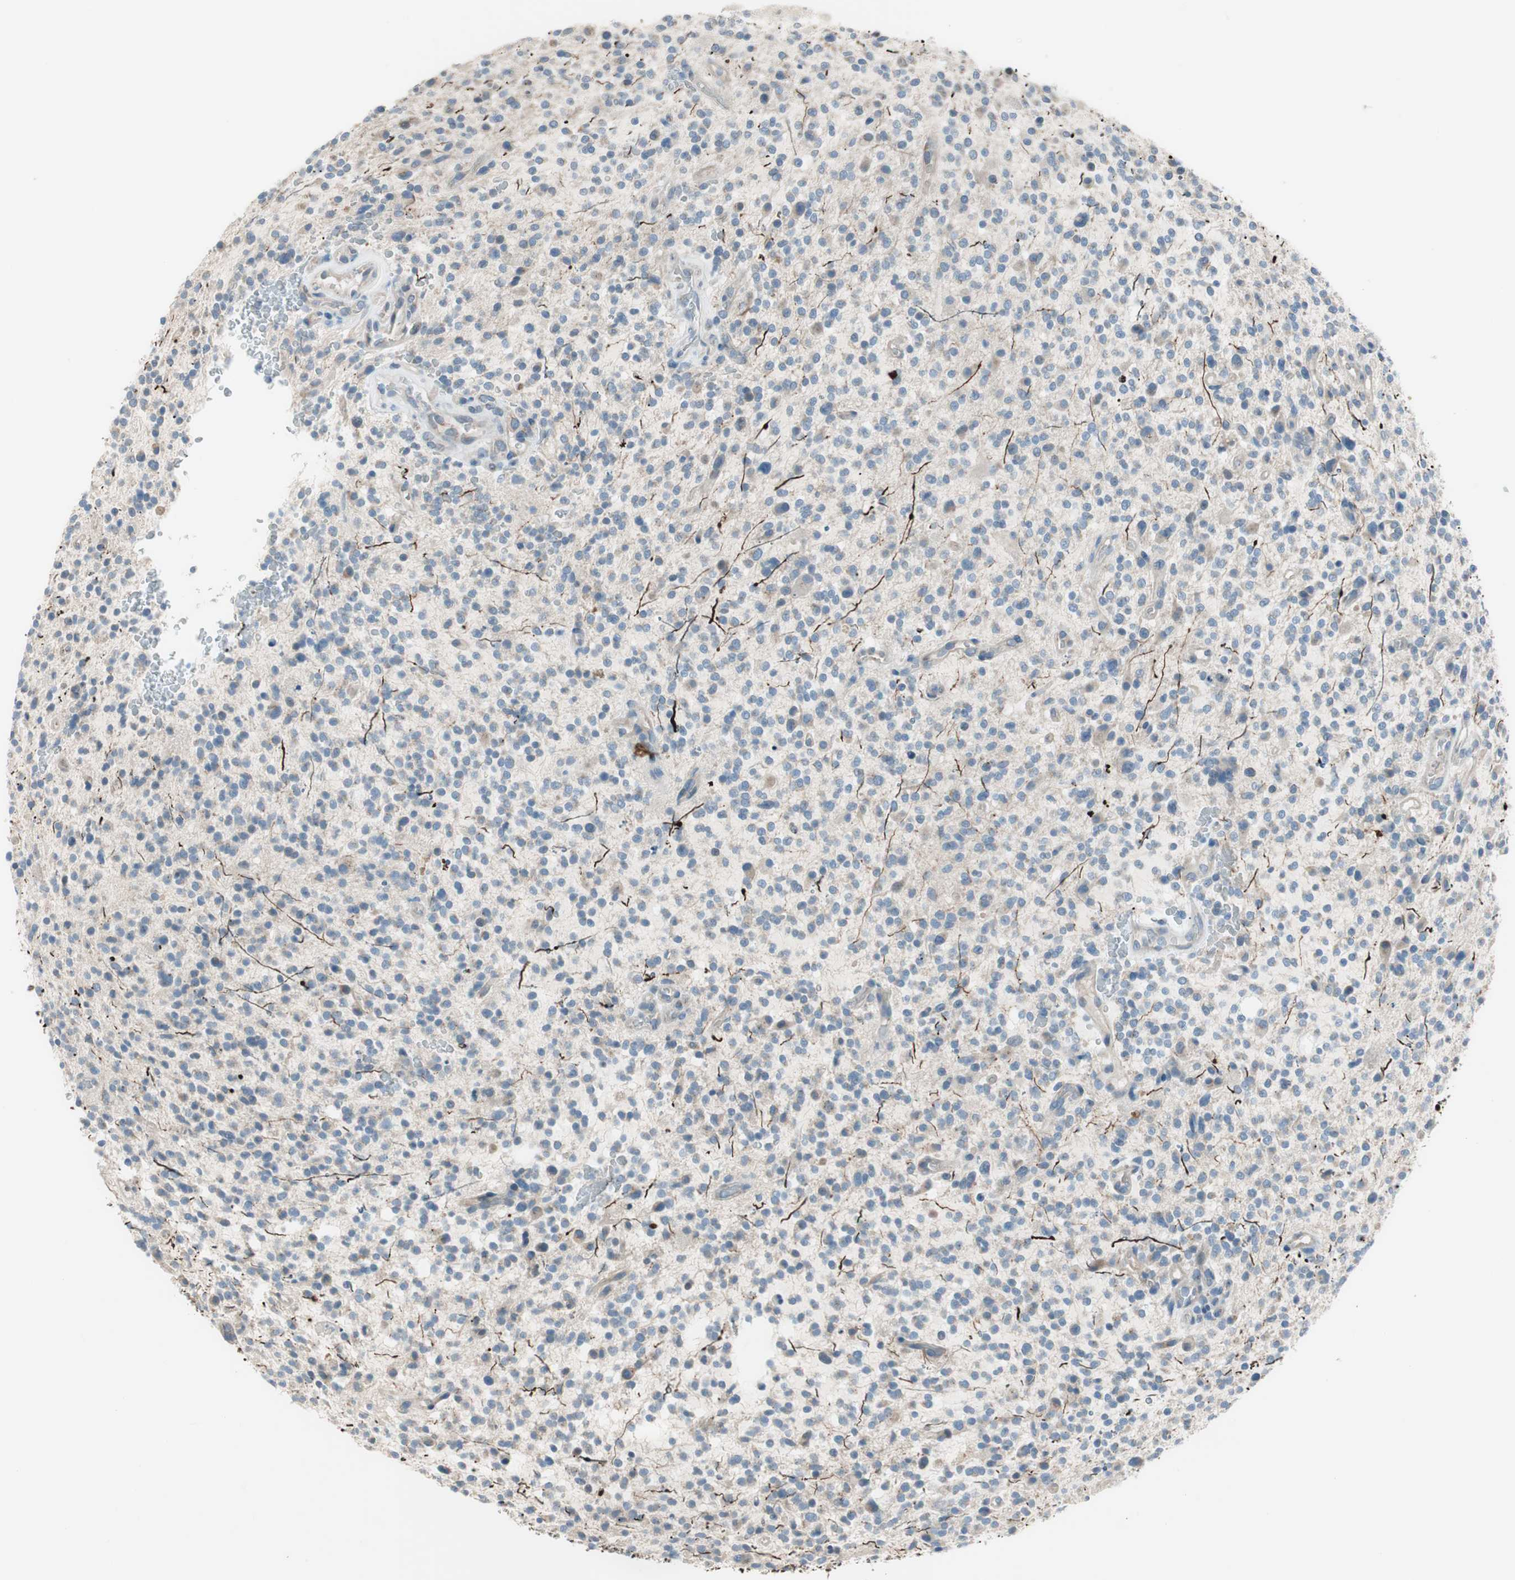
{"staining": {"intensity": "negative", "quantity": "none", "location": "none"}, "tissue": "glioma", "cell_type": "Tumor cells", "image_type": "cancer", "snomed": [{"axis": "morphology", "description": "Glioma, malignant, High grade"}, {"axis": "topography", "description": "Brain"}], "caption": "Micrograph shows no significant protein staining in tumor cells of malignant high-grade glioma.", "gene": "PRRG4", "patient": {"sex": "male", "age": 48}}